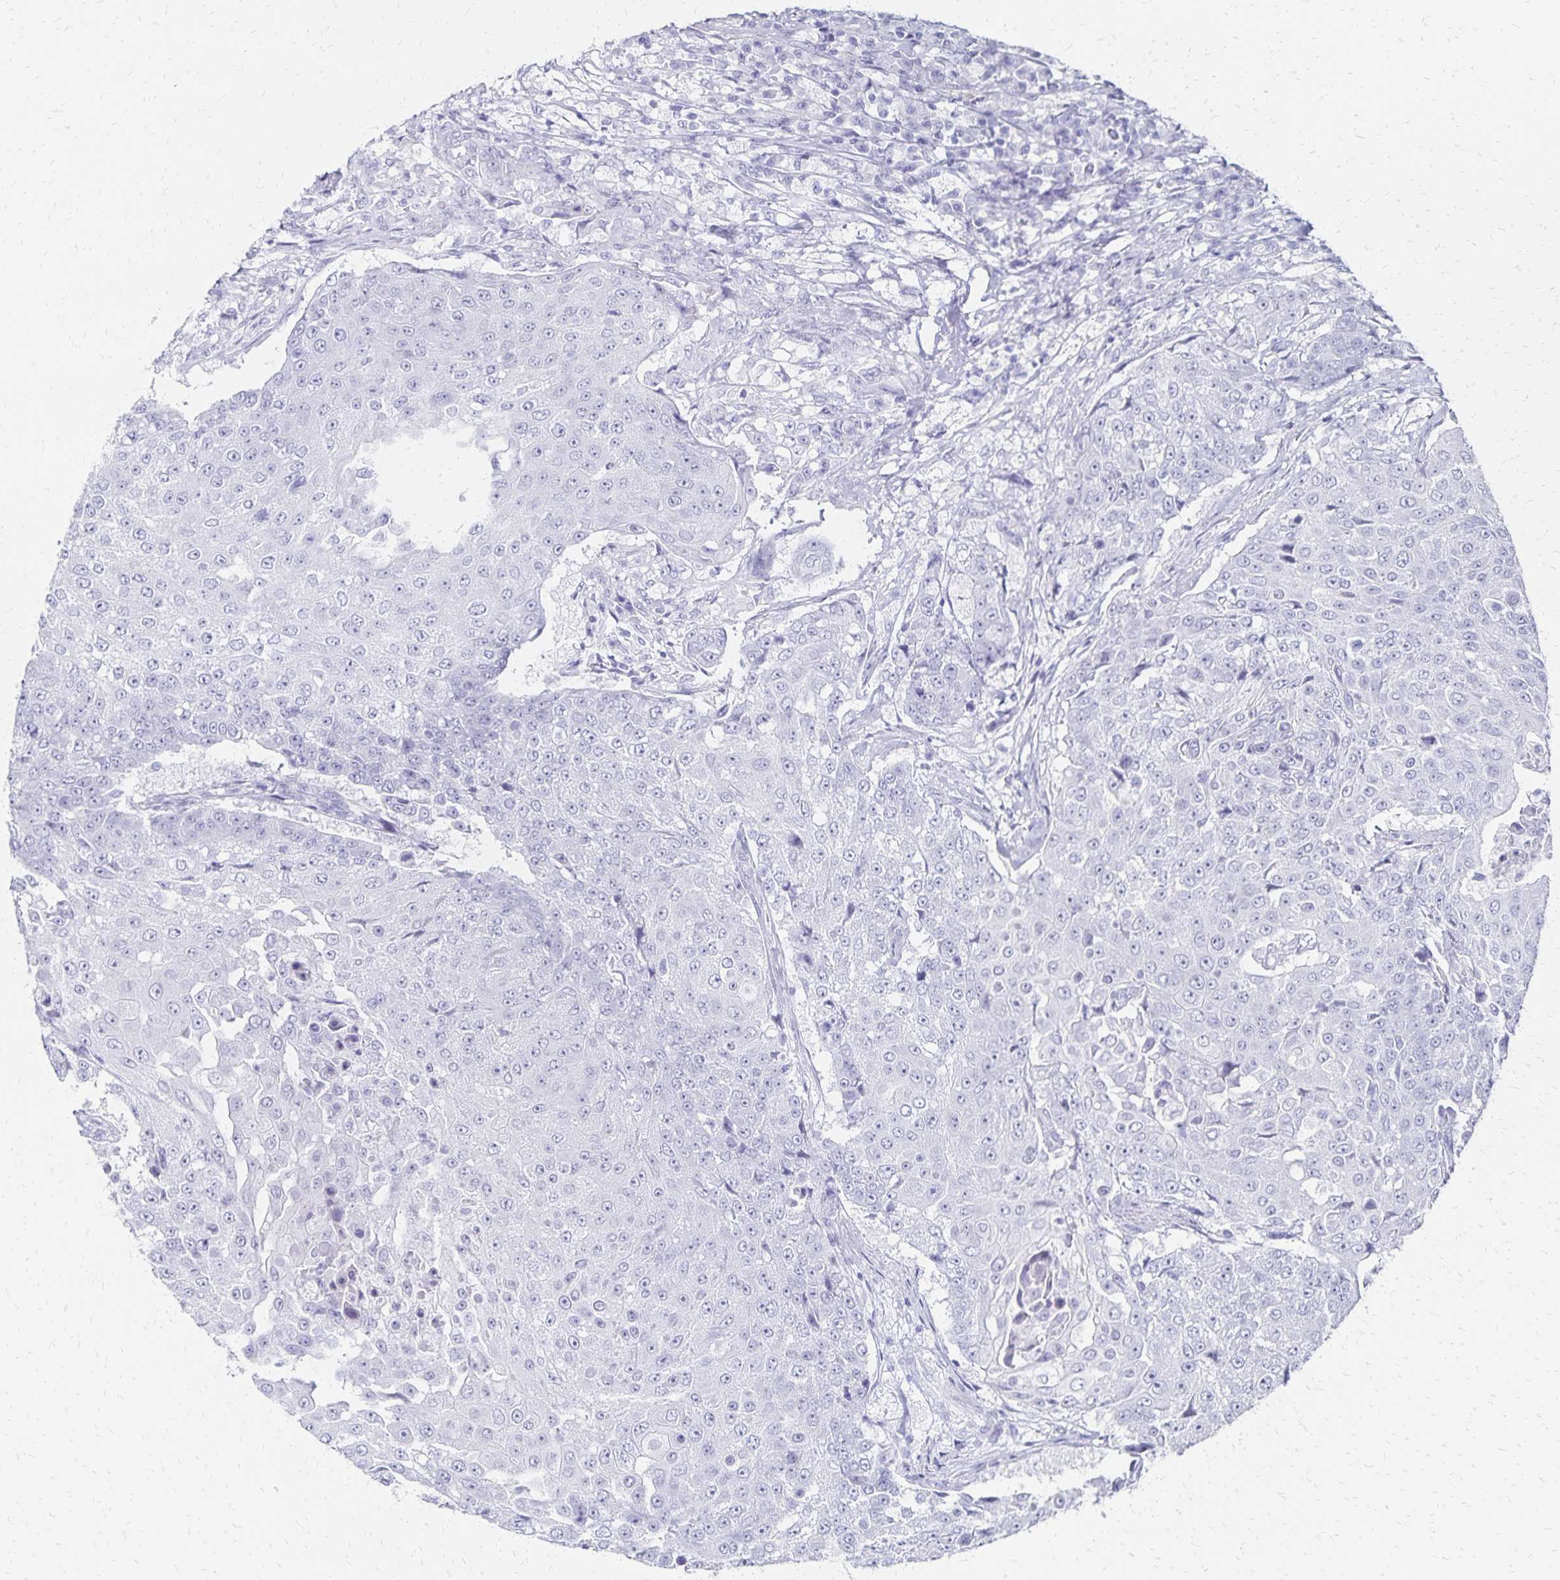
{"staining": {"intensity": "negative", "quantity": "none", "location": "none"}, "tissue": "urothelial cancer", "cell_type": "Tumor cells", "image_type": "cancer", "snomed": [{"axis": "morphology", "description": "Urothelial carcinoma, High grade"}, {"axis": "topography", "description": "Urinary bladder"}], "caption": "Immunohistochemistry (IHC) micrograph of human urothelial cancer stained for a protein (brown), which reveals no expression in tumor cells.", "gene": "GIP", "patient": {"sex": "female", "age": 63}}